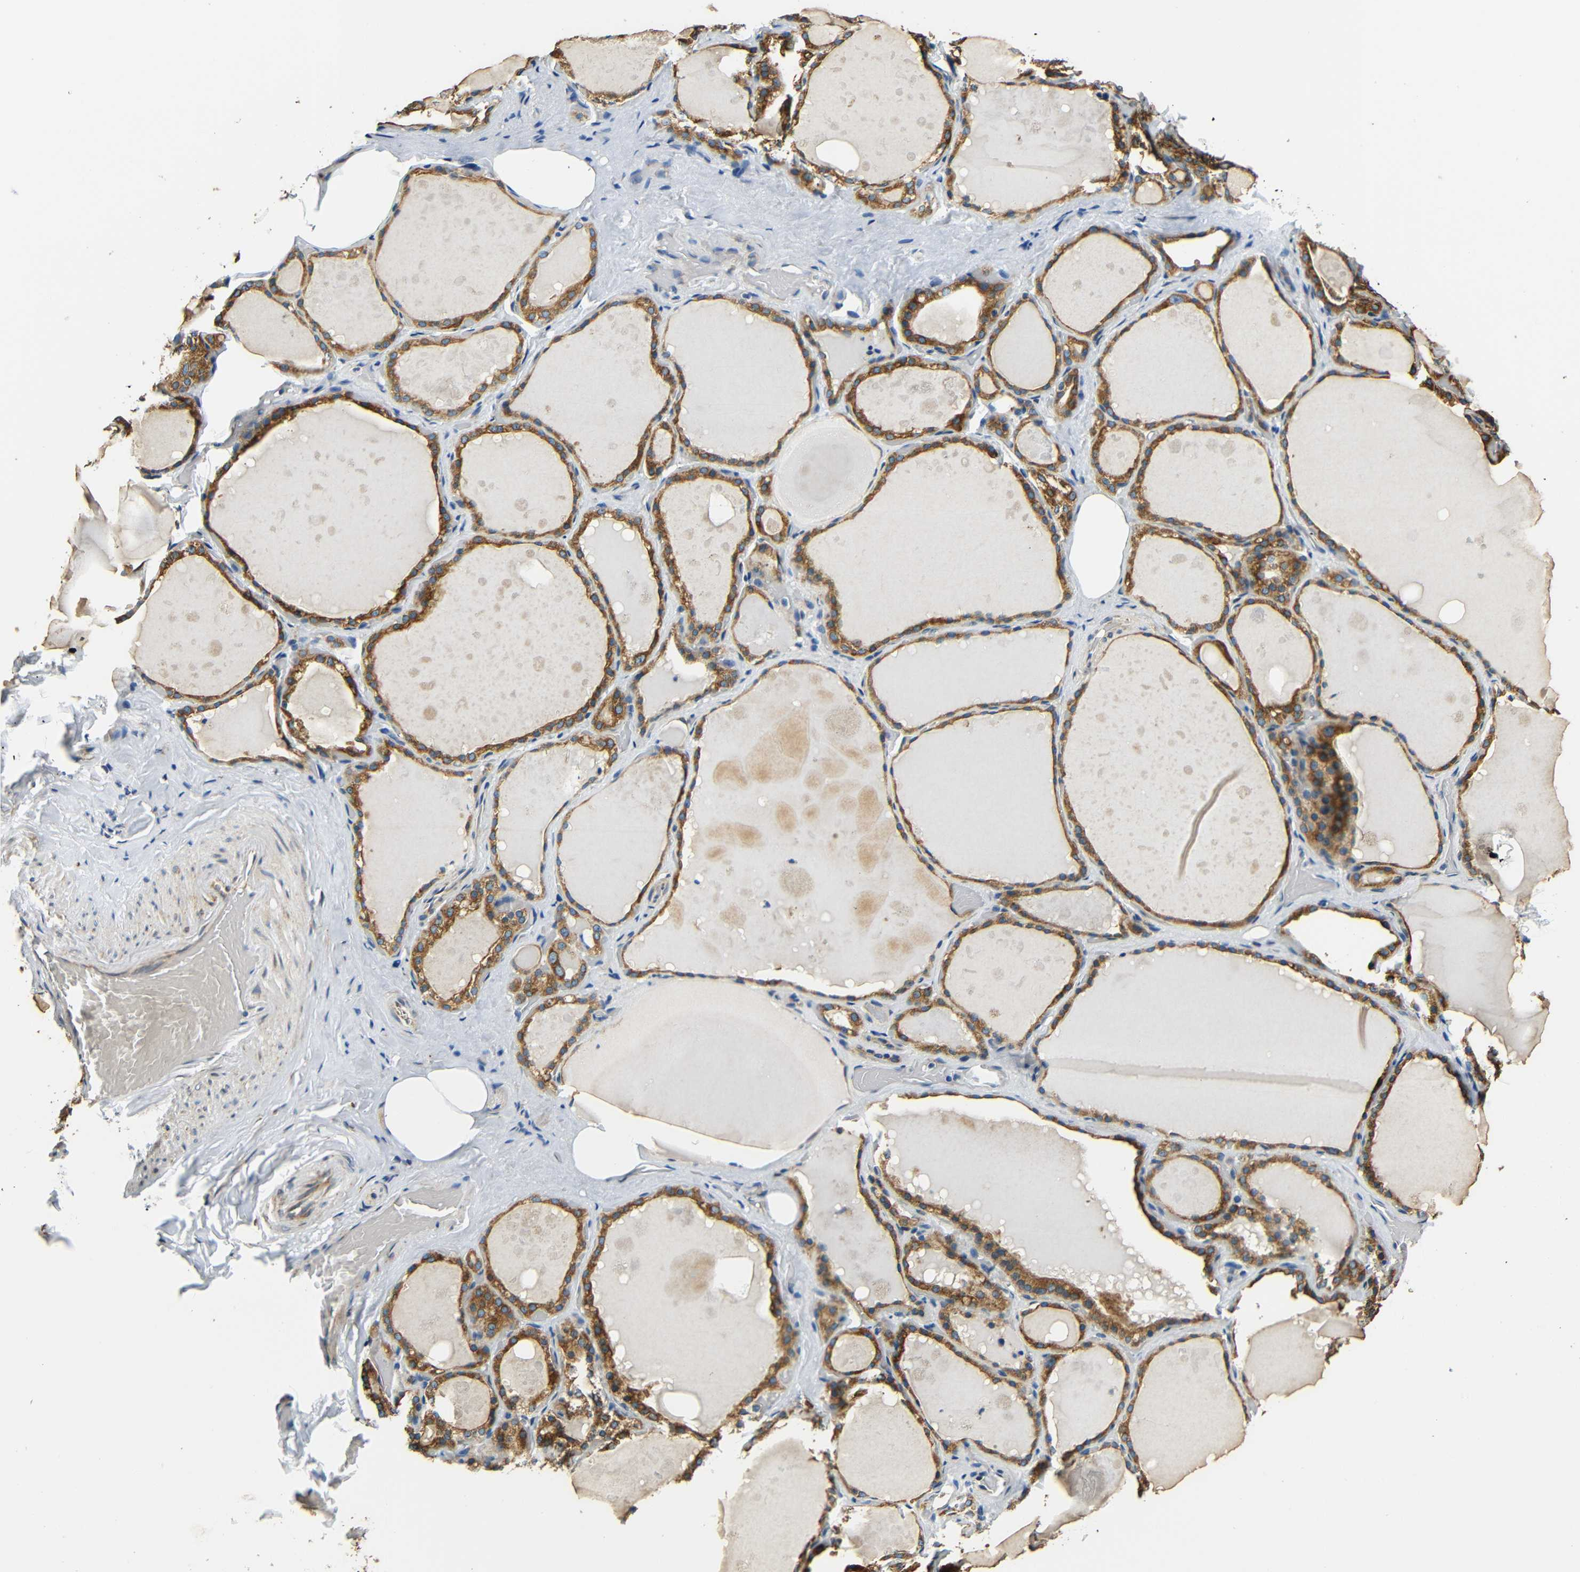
{"staining": {"intensity": "strong", "quantity": ">75%", "location": "cytoplasmic/membranous"}, "tissue": "thyroid gland", "cell_type": "Glandular cells", "image_type": "normal", "snomed": [{"axis": "morphology", "description": "Normal tissue, NOS"}, {"axis": "topography", "description": "Thyroid gland"}], "caption": "Brown immunohistochemical staining in unremarkable human thyroid gland shows strong cytoplasmic/membranous expression in approximately >75% of glandular cells.", "gene": "VAPB", "patient": {"sex": "male", "age": 61}}